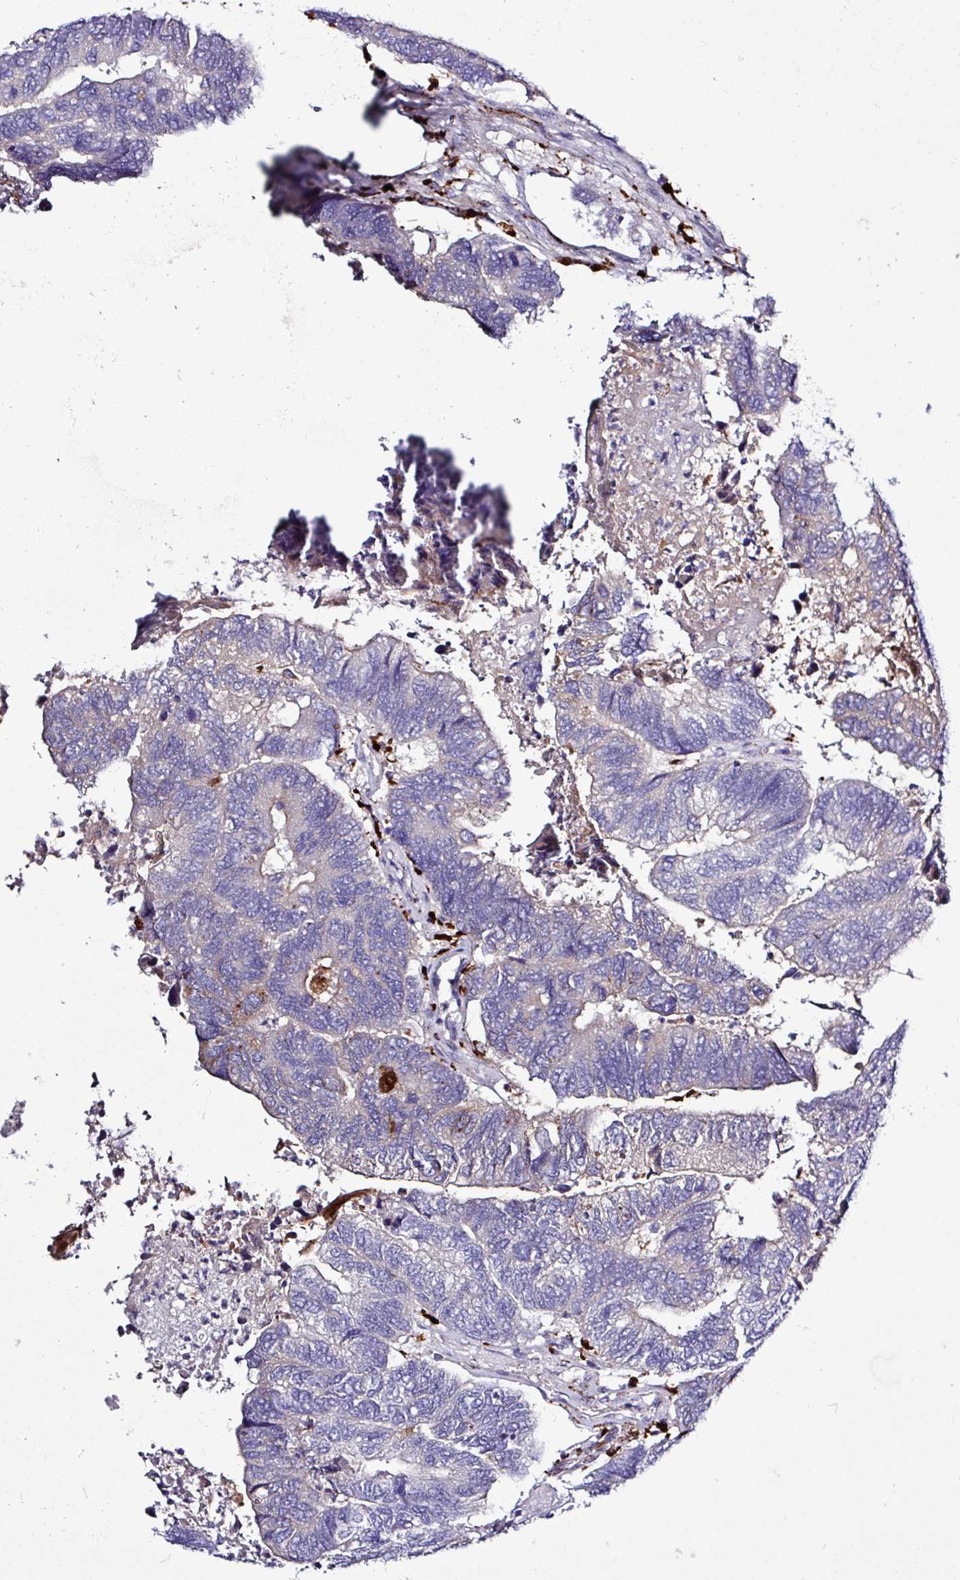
{"staining": {"intensity": "negative", "quantity": "none", "location": "none"}, "tissue": "colorectal cancer", "cell_type": "Tumor cells", "image_type": "cancer", "snomed": [{"axis": "morphology", "description": "Adenocarcinoma, NOS"}, {"axis": "topography", "description": "Colon"}], "caption": "High power microscopy photomicrograph of an immunohistochemistry photomicrograph of colorectal cancer (adenocarcinoma), revealing no significant staining in tumor cells.", "gene": "AMIGO2", "patient": {"sex": "female", "age": 67}}